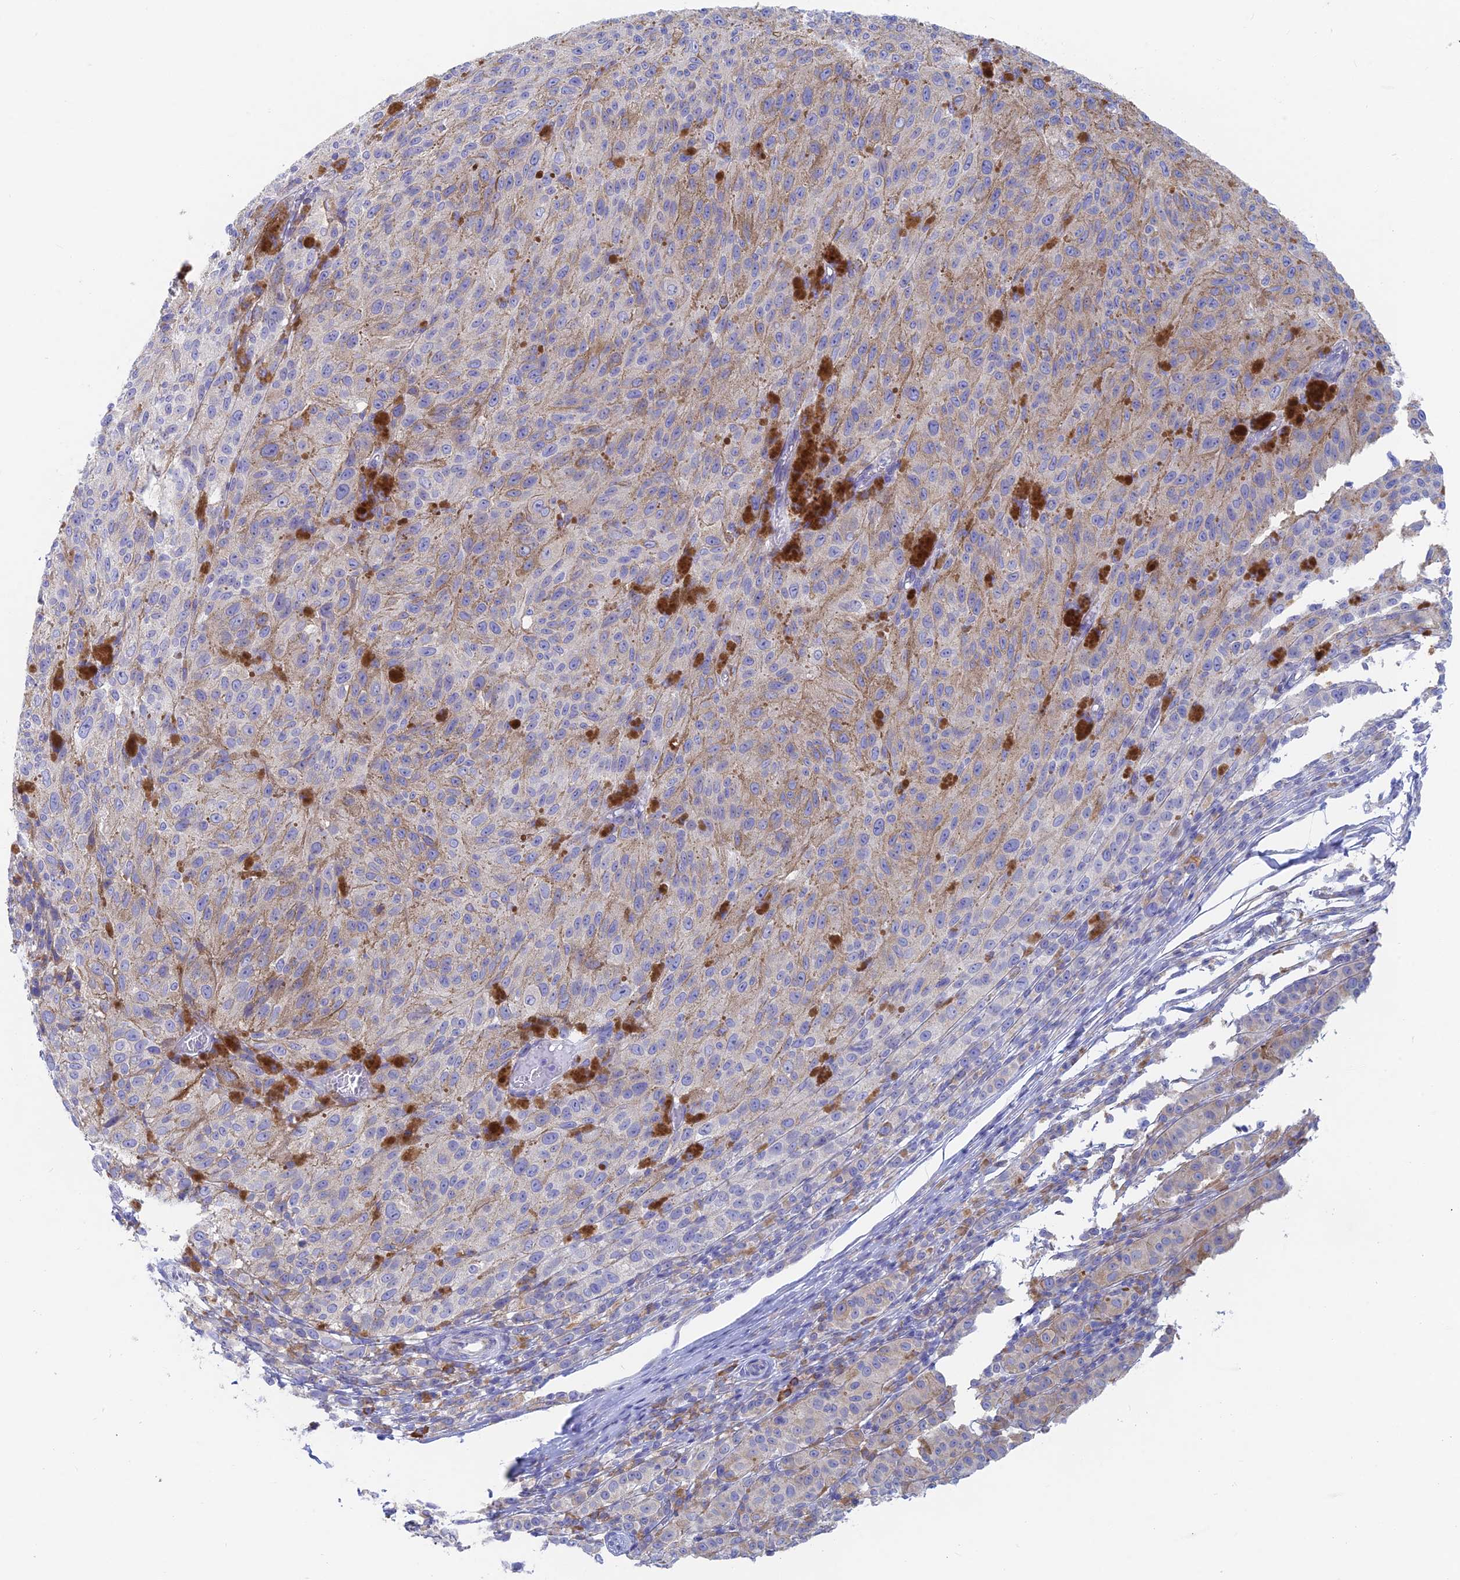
{"staining": {"intensity": "weak", "quantity": "25%-75%", "location": "cytoplasmic/membranous"}, "tissue": "melanoma", "cell_type": "Tumor cells", "image_type": "cancer", "snomed": [{"axis": "morphology", "description": "Malignant melanoma, NOS"}, {"axis": "topography", "description": "Skin"}], "caption": "Immunohistochemical staining of human melanoma exhibits low levels of weak cytoplasmic/membranous protein expression in approximately 25%-75% of tumor cells.", "gene": "WDR35", "patient": {"sex": "female", "age": 52}}